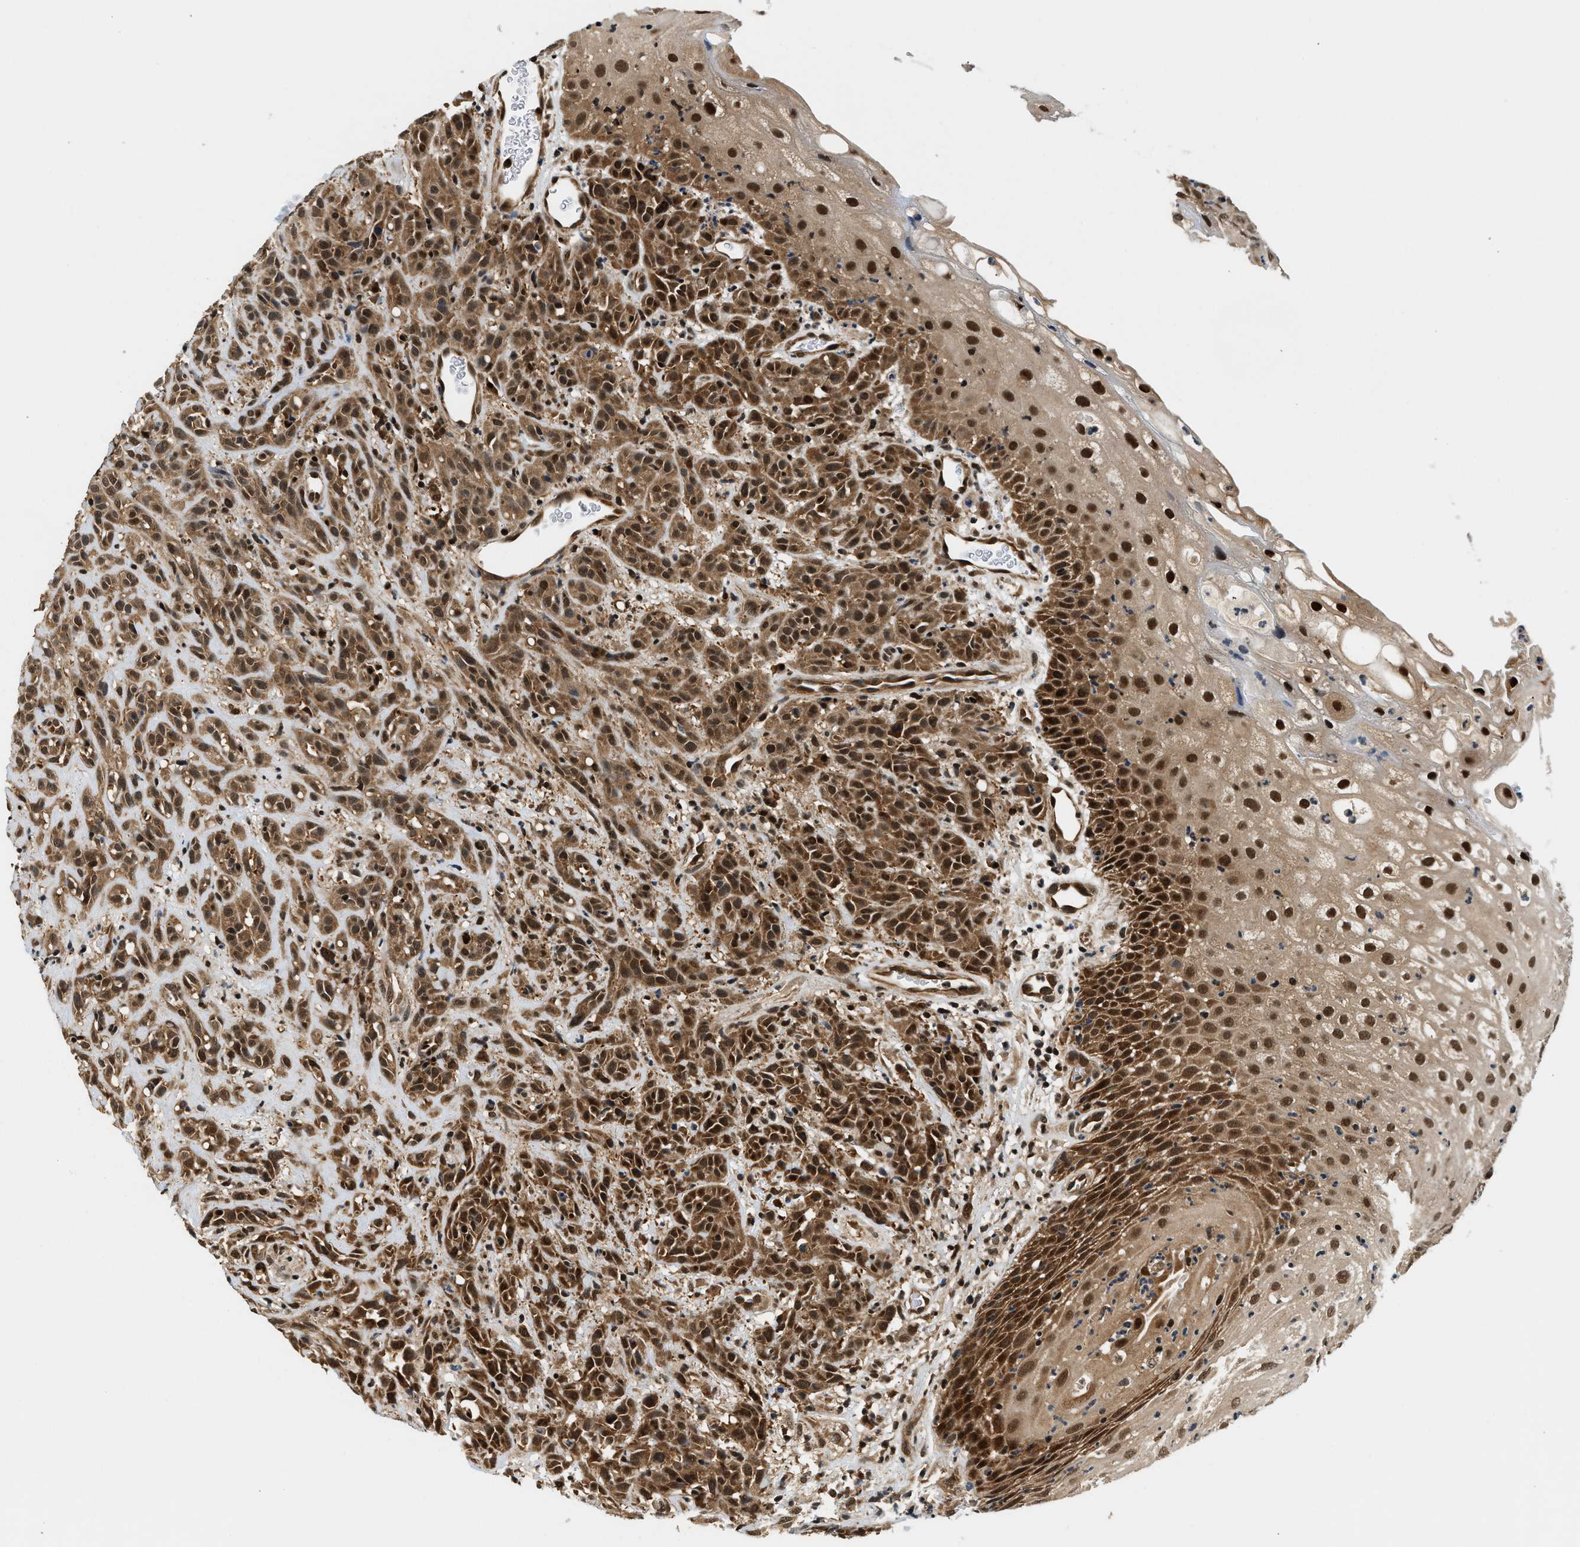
{"staining": {"intensity": "strong", "quantity": ">75%", "location": "cytoplasmic/membranous,nuclear"}, "tissue": "head and neck cancer", "cell_type": "Tumor cells", "image_type": "cancer", "snomed": [{"axis": "morphology", "description": "Normal tissue, NOS"}, {"axis": "morphology", "description": "Squamous cell carcinoma, NOS"}, {"axis": "topography", "description": "Cartilage tissue"}, {"axis": "topography", "description": "Head-Neck"}], "caption": "This histopathology image reveals head and neck cancer (squamous cell carcinoma) stained with IHC to label a protein in brown. The cytoplasmic/membranous and nuclear of tumor cells show strong positivity for the protein. Nuclei are counter-stained blue.", "gene": "PSMD3", "patient": {"sex": "male", "age": 62}}